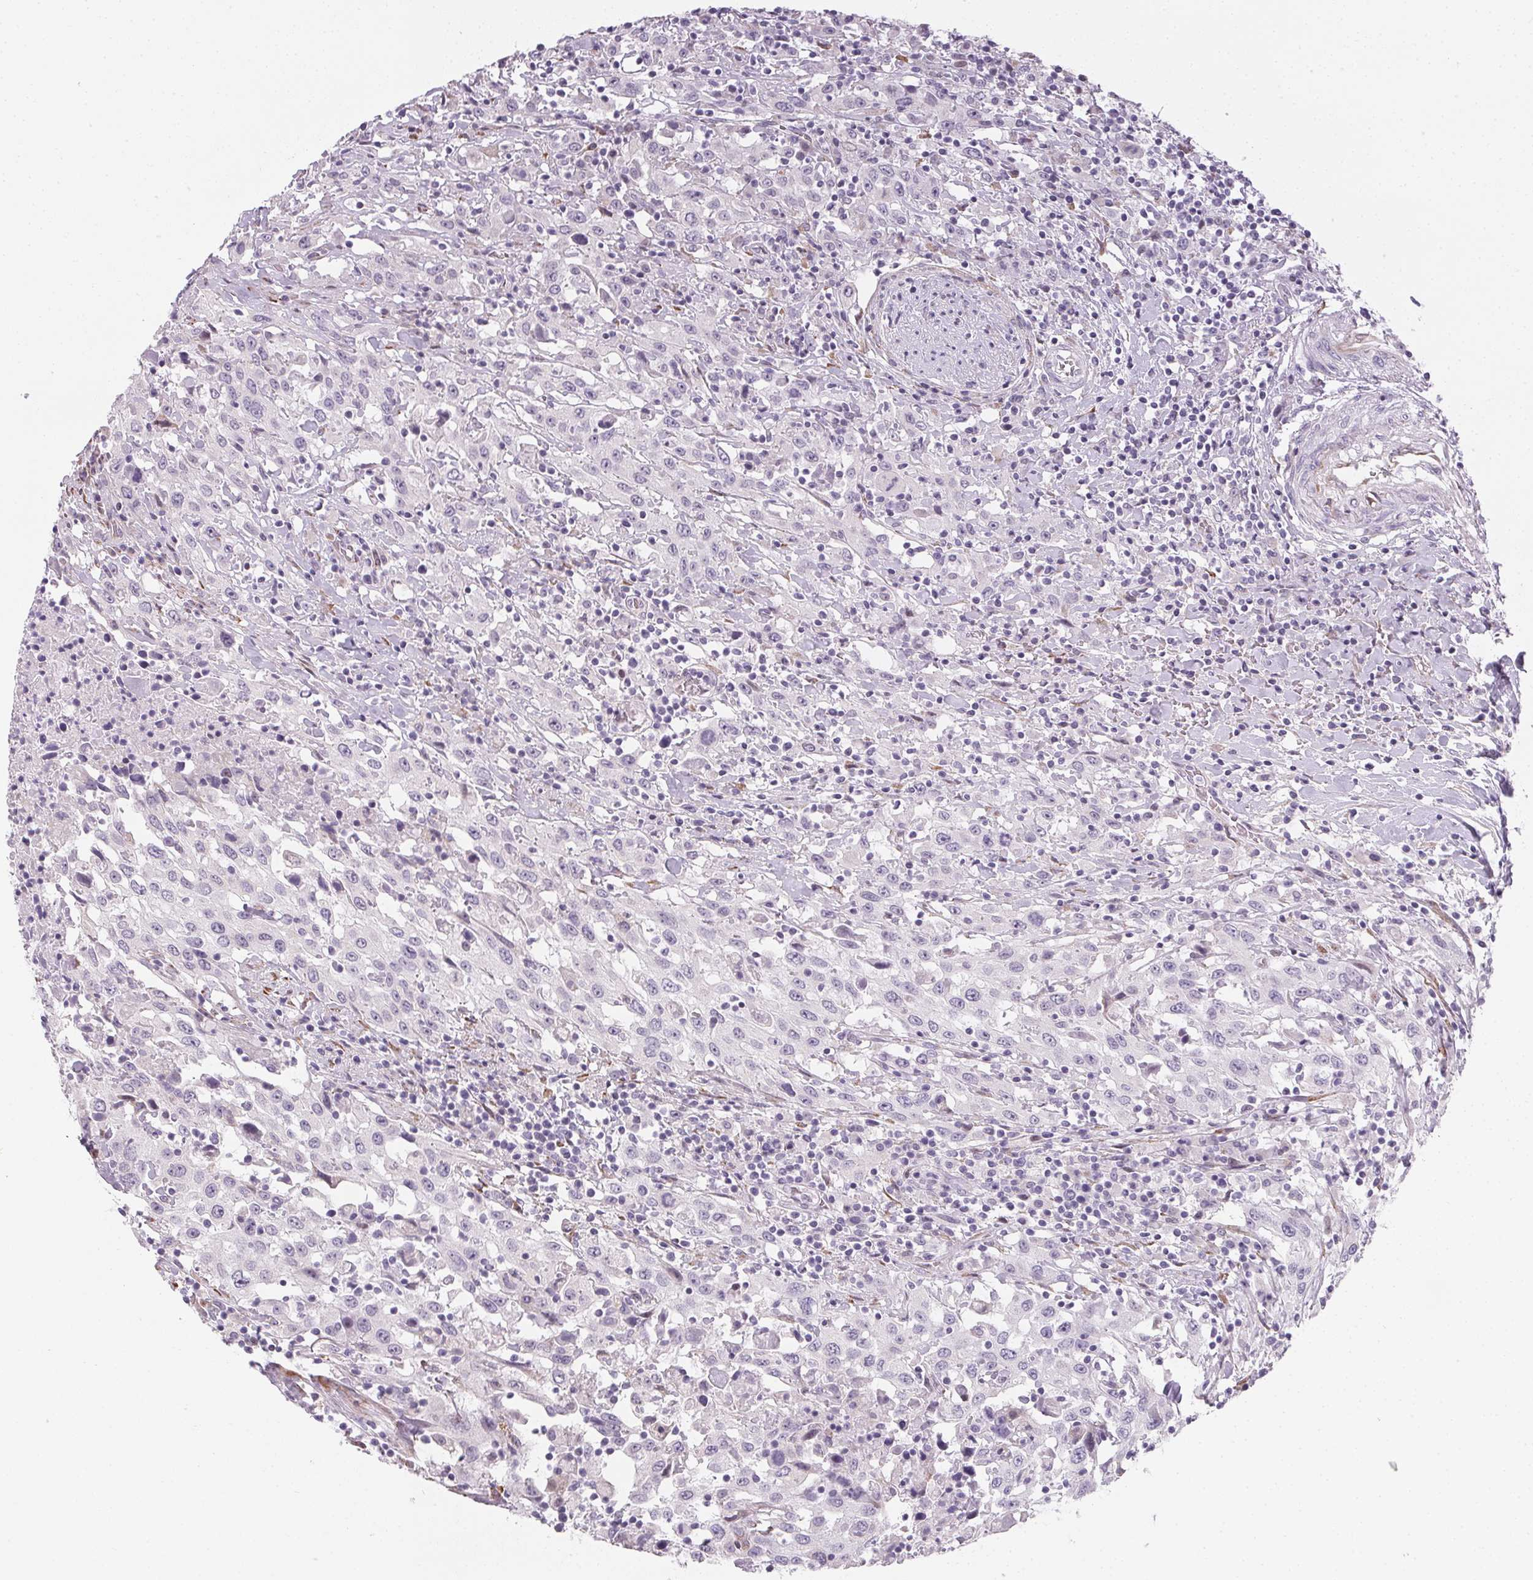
{"staining": {"intensity": "negative", "quantity": "none", "location": "none"}, "tissue": "urothelial cancer", "cell_type": "Tumor cells", "image_type": "cancer", "snomed": [{"axis": "morphology", "description": "Urothelial carcinoma, High grade"}, {"axis": "topography", "description": "Urinary bladder"}], "caption": "There is no significant staining in tumor cells of urothelial cancer.", "gene": "CCDC96", "patient": {"sex": "male", "age": 61}}